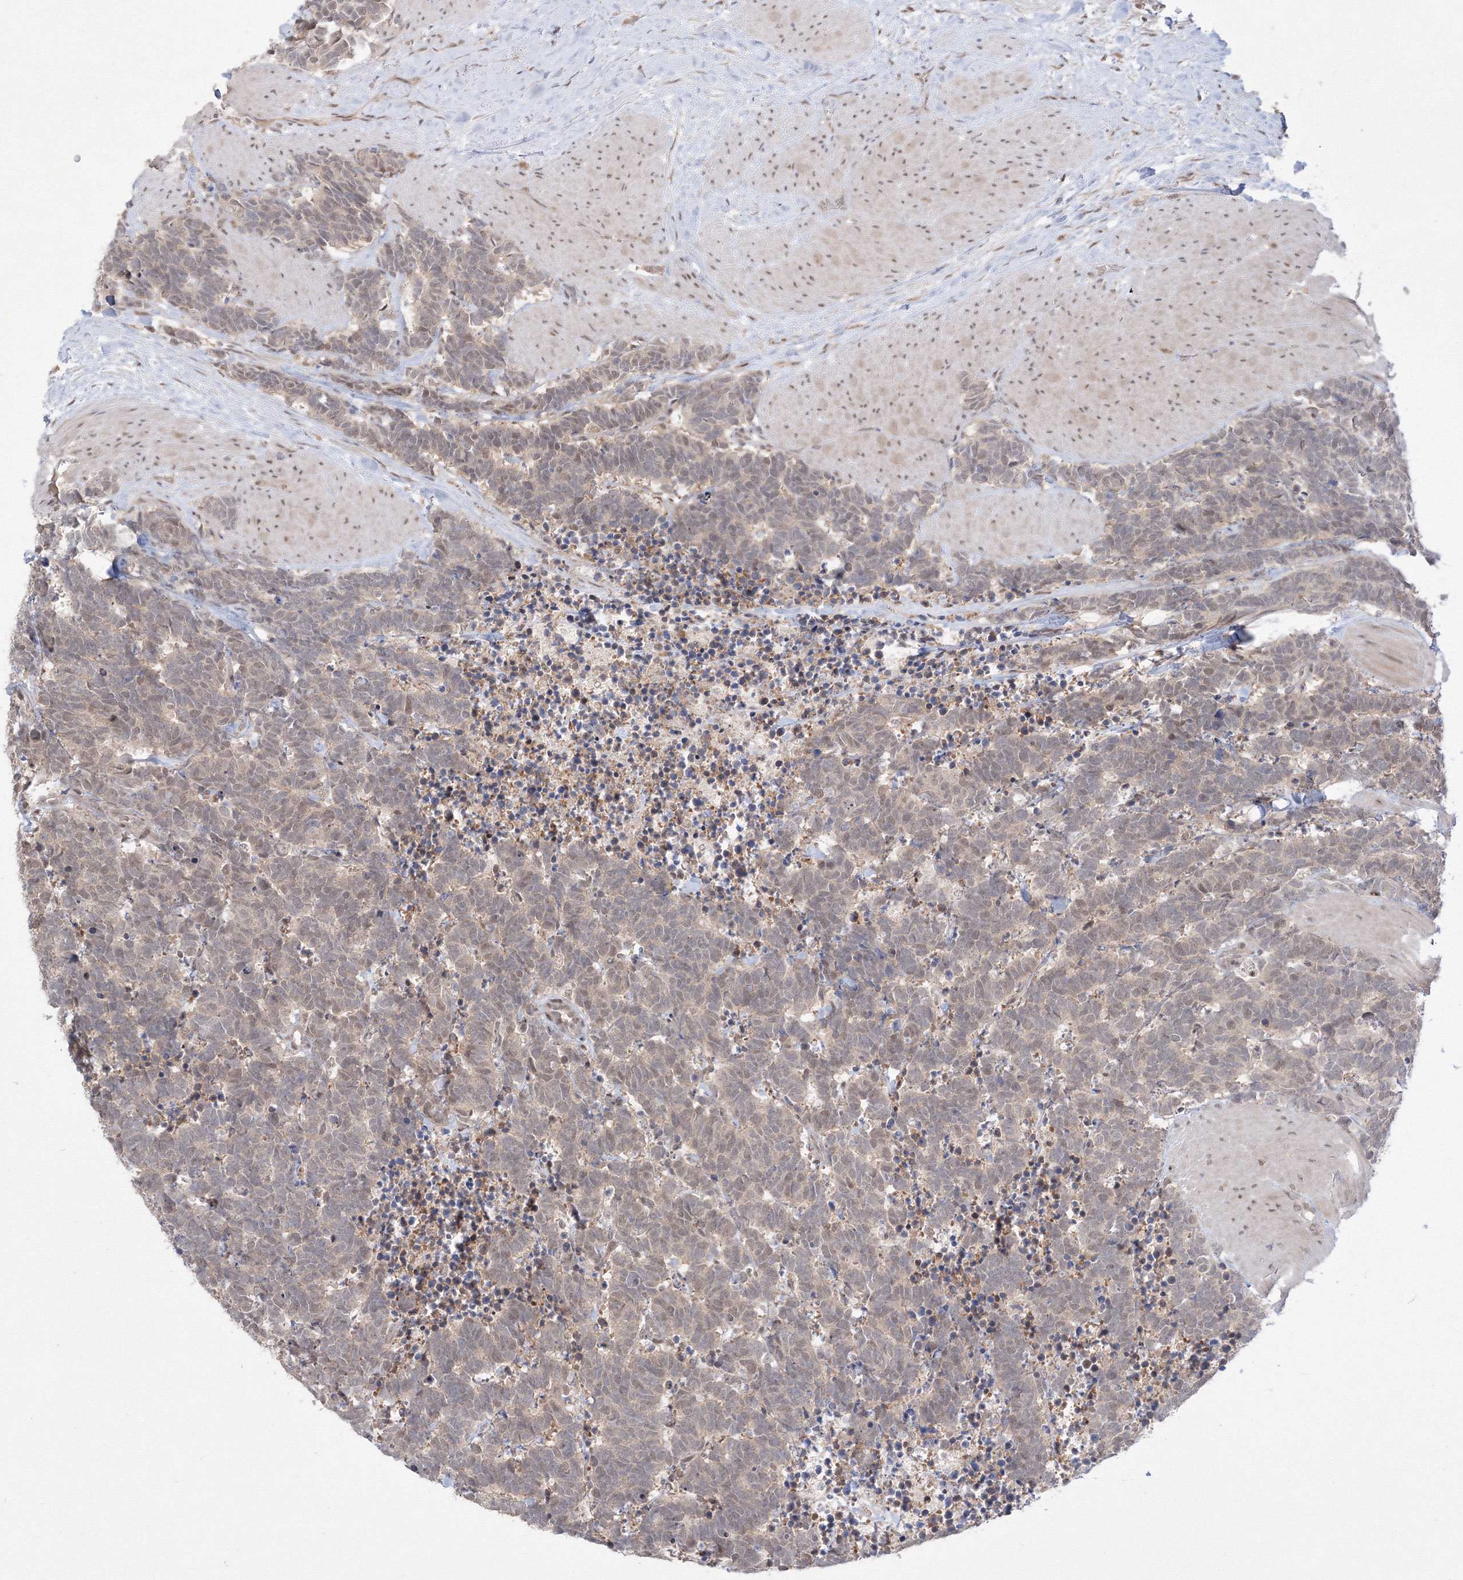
{"staining": {"intensity": "weak", "quantity": "<25%", "location": "cytoplasmic/membranous"}, "tissue": "carcinoid", "cell_type": "Tumor cells", "image_type": "cancer", "snomed": [{"axis": "morphology", "description": "Carcinoma, NOS"}, {"axis": "morphology", "description": "Carcinoid, malignant, NOS"}, {"axis": "topography", "description": "Urinary bladder"}], "caption": "This is an immunohistochemistry (IHC) histopathology image of human carcinoma. There is no staining in tumor cells.", "gene": "COPS4", "patient": {"sex": "male", "age": 57}}